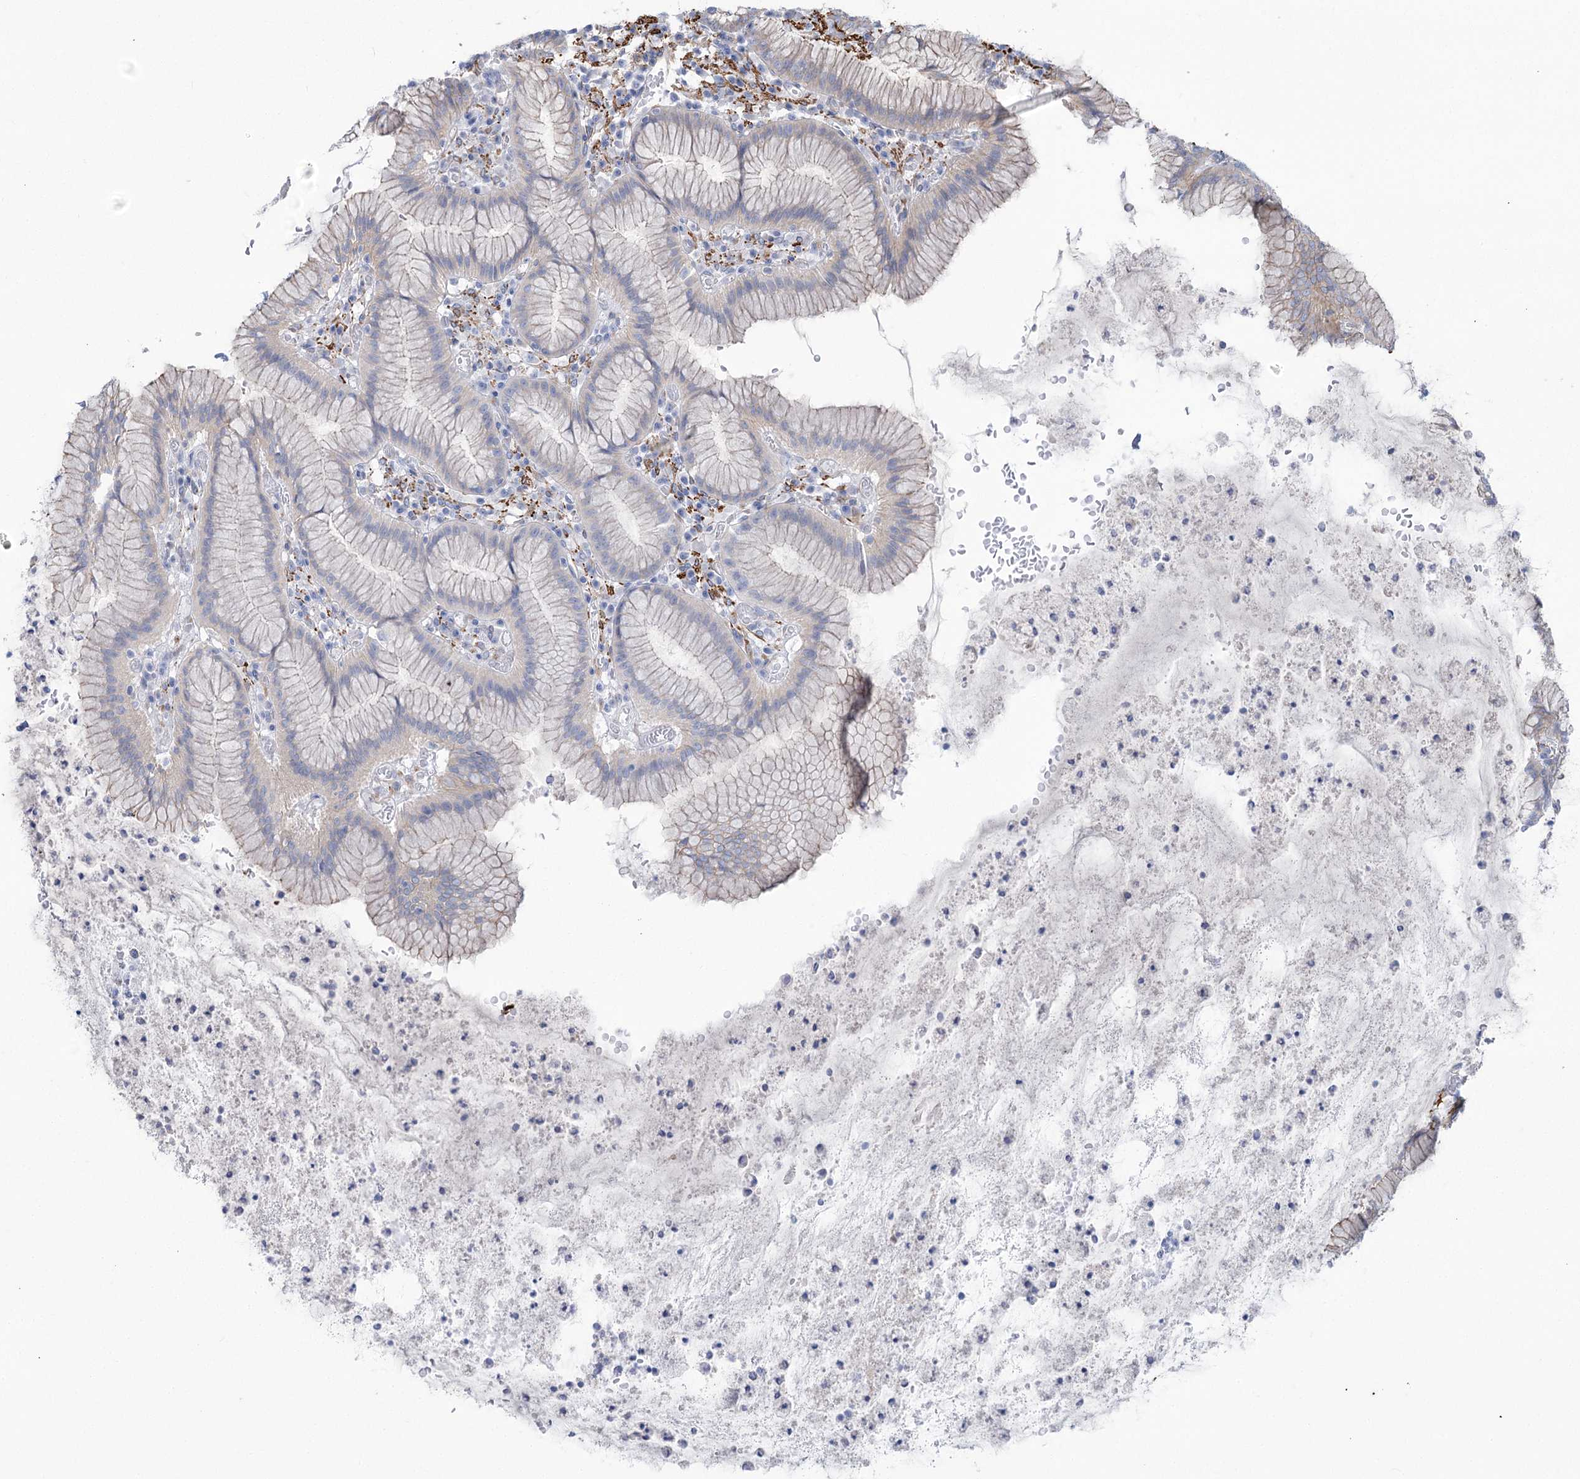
{"staining": {"intensity": "negative", "quantity": "none", "location": "none"}, "tissue": "stomach", "cell_type": "Glandular cells", "image_type": "normal", "snomed": [{"axis": "morphology", "description": "Normal tissue, NOS"}, {"axis": "topography", "description": "Stomach"}], "caption": "Immunohistochemistry of benign human stomach shows no staining in glandular cells. Brightfield microscopy of immunohistochemistry stained with DAB (3,3'-diaminobenzidine) (brown) and hematoxylin (blue), captured at high magnification.", "gene": "PLEKHA5", "patient": {"sex": "male", "age": 55}}